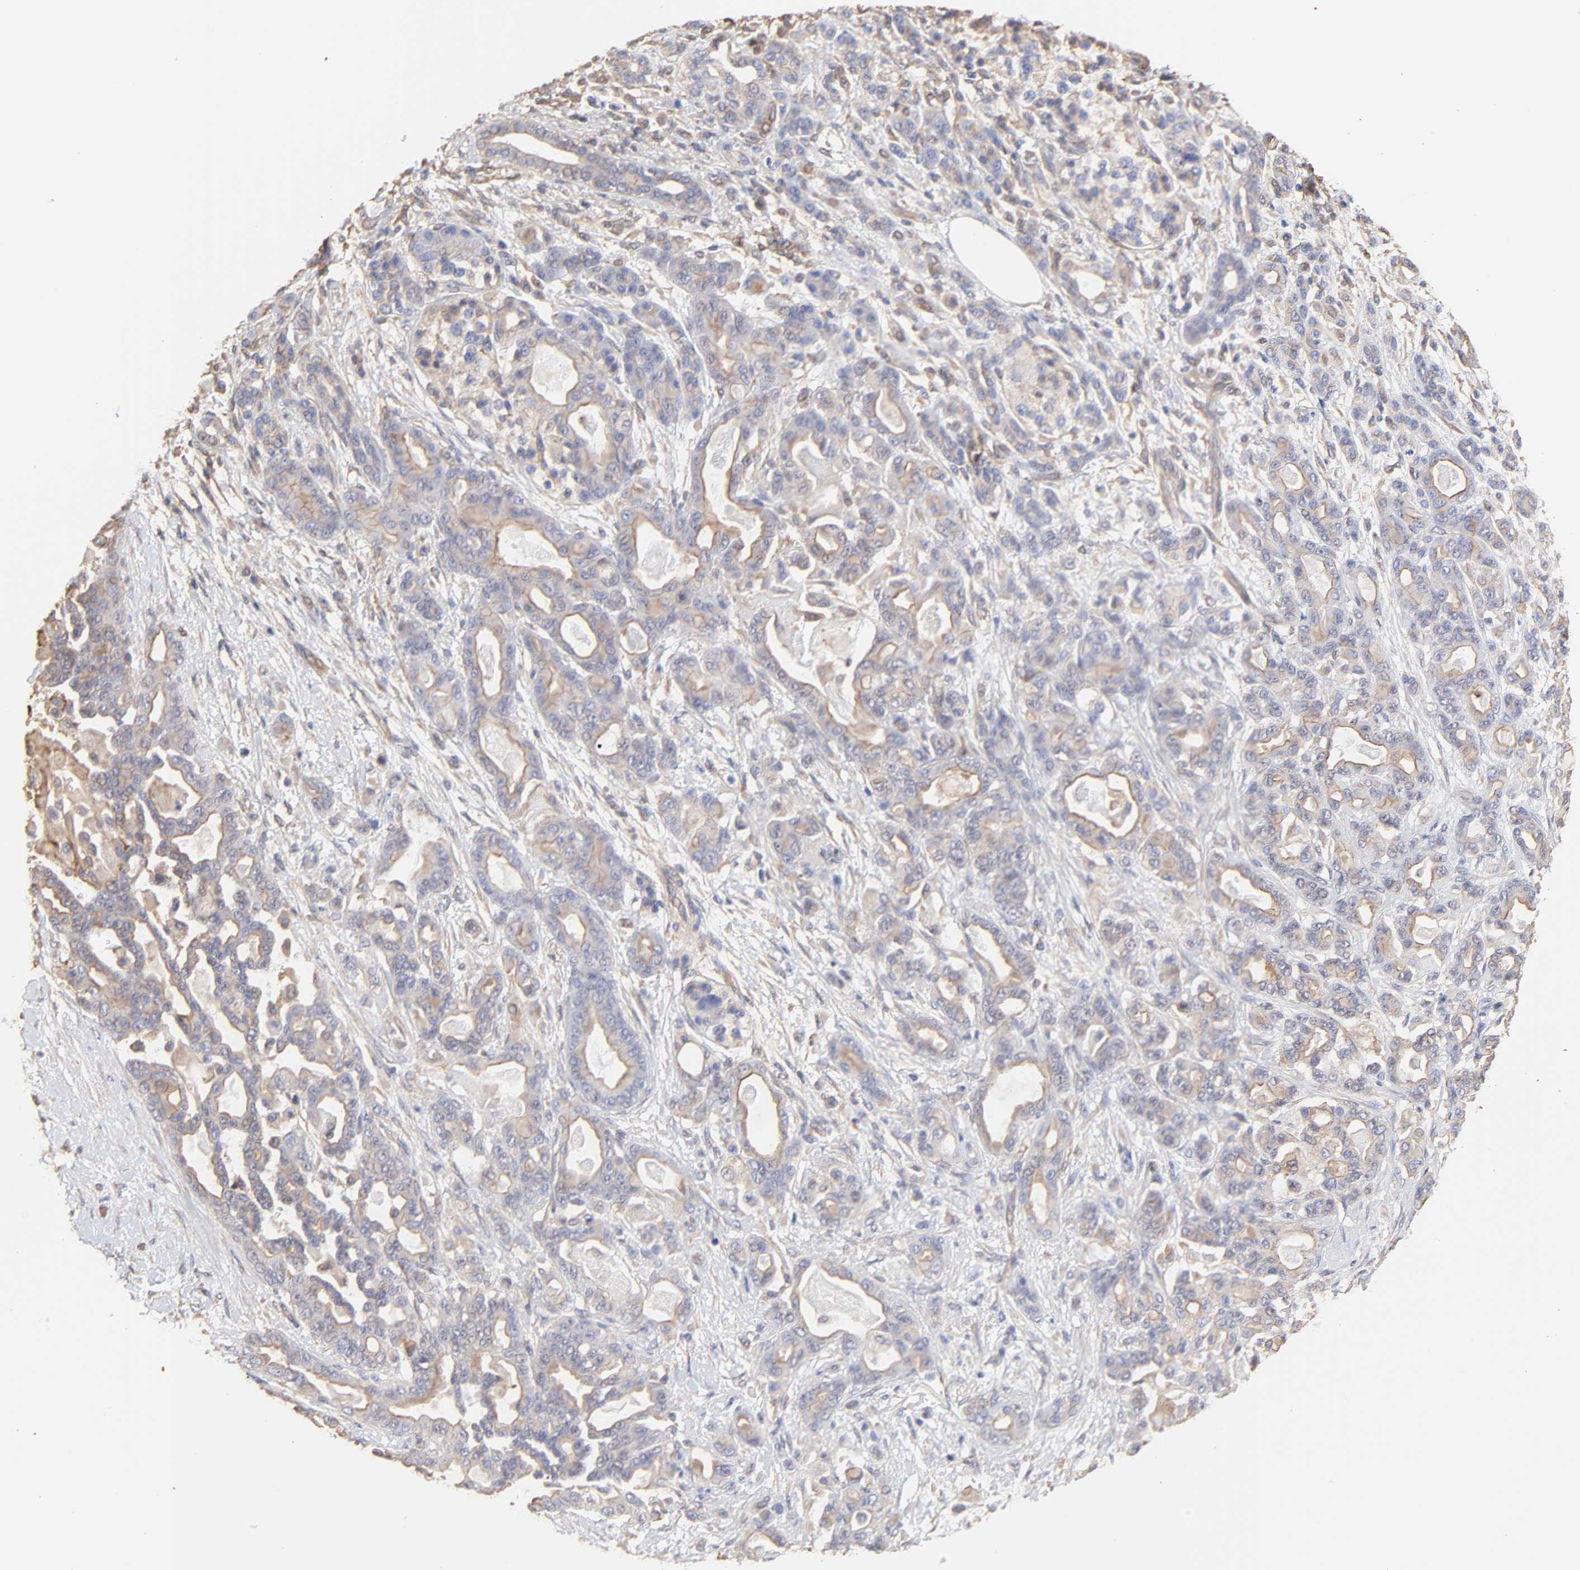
{"staining": {"intensity": "weak", "quantity": ">75%", "location": "cytoplasmic/membranous"}, "tissue": "pancreatic cancer", "cell_type": "Tumor cells", "image_type": "cancer", "snomed": [{"axis": "morphology", "description": "Adenocarcinoma, NOS"}, {"axis": "topography", "description": "Pancreas"}], "caption": "IHC photomicrograph of human pancreatic cancer stained for a protein (brown), which demonstrates low levels of weak cytoplasmic/membranous expression in about >75% of tumor cells.", "gene": "LRCH2", "patient": {"sex": "male", "age": 63}}